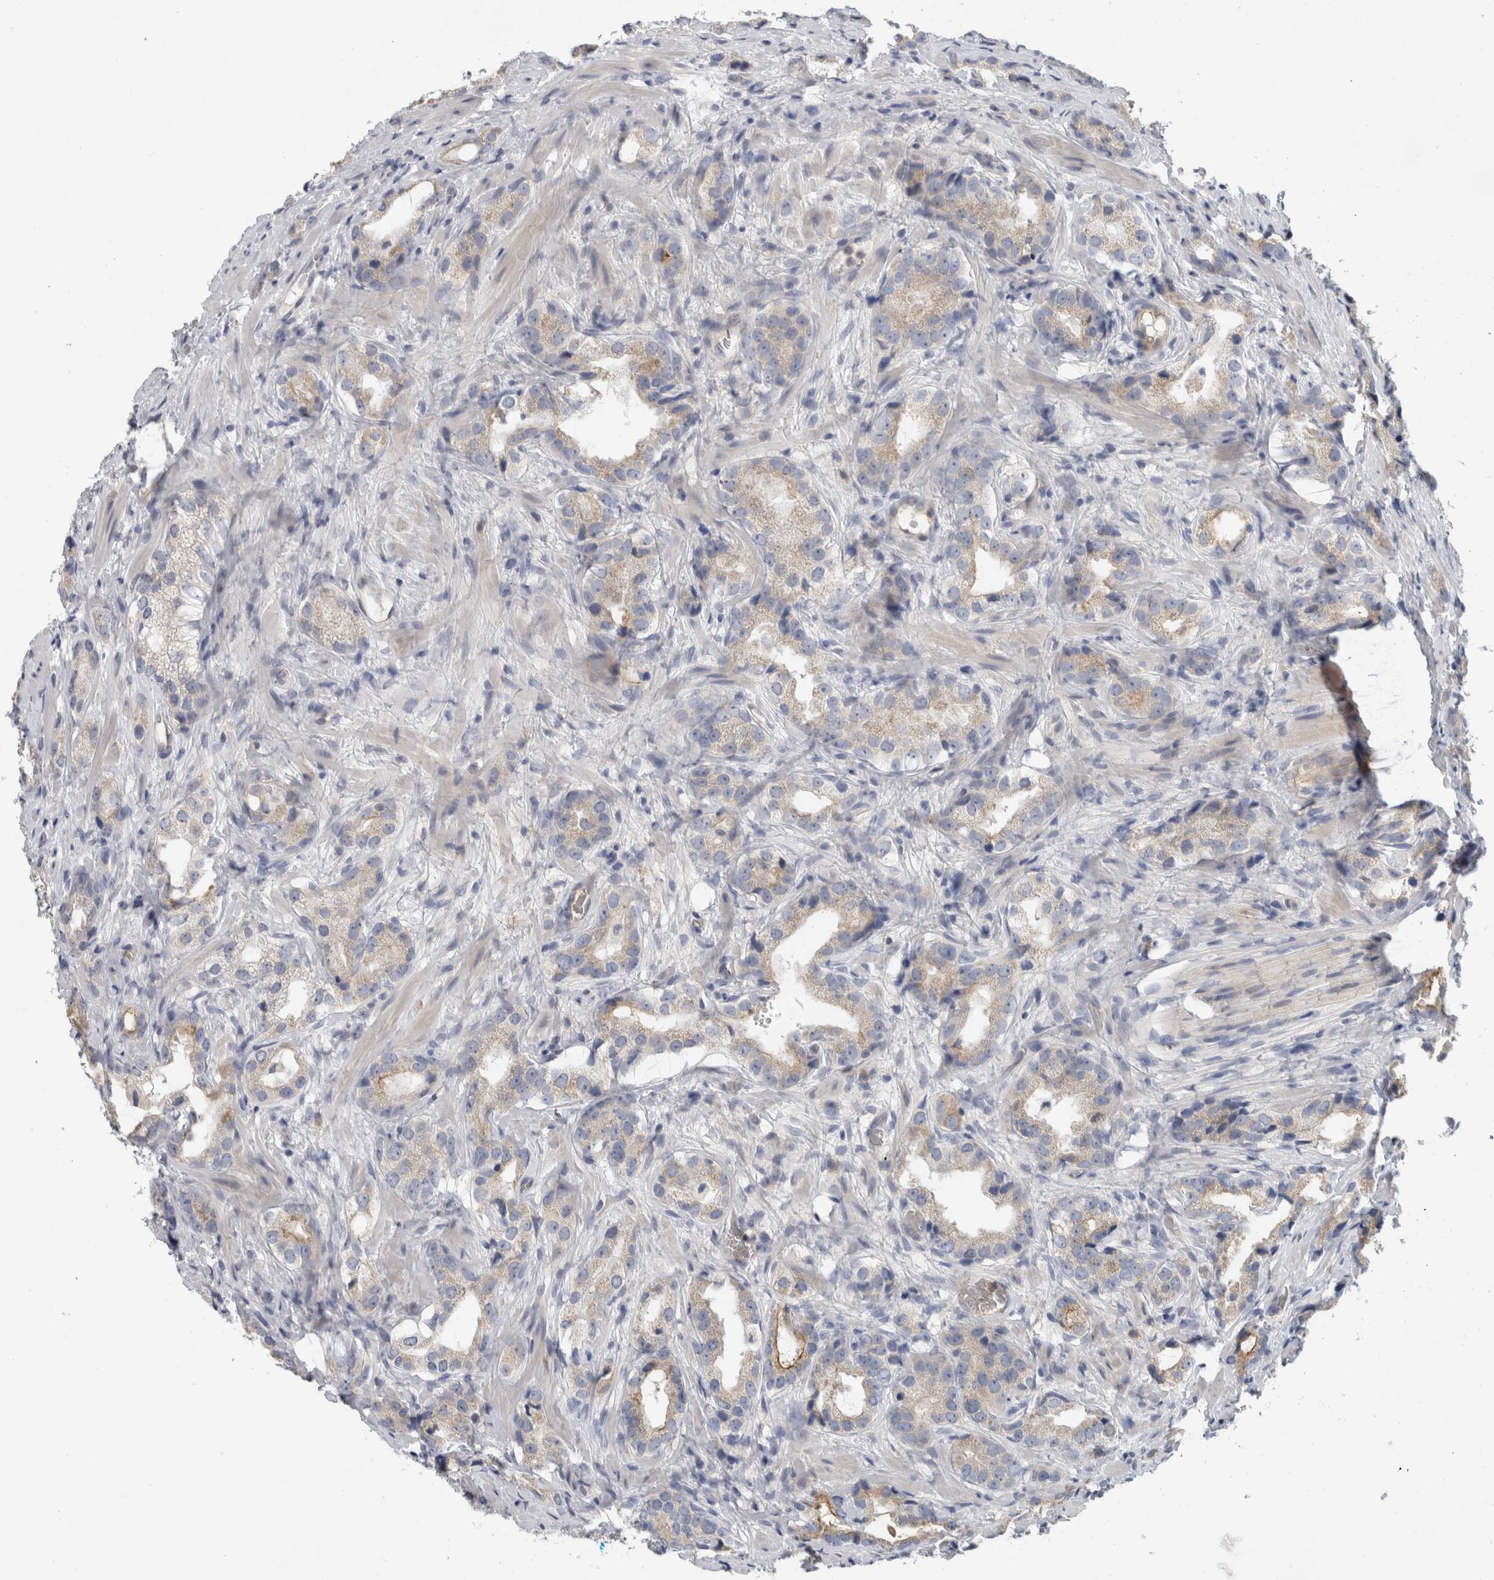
{"staining": {"intensity": "weak", "quantity": "25%-75%", "location": "cytoplasmic/membranous"}, "tissue": "prostate cancer", "cell_type": "Tumor cells", "image_type": "cancer", "snomed": [{"axis": "morphology", "description": "Adenocarcinoma, High grade"}, {"axis": "topography", "description": "Prostate"}], "caption": "IHC photomicrograph of neoplastic tissue: prostate cancer stained using immunohistochemistry exhibits low levels of weak protein expression localized specifically in the cytoplasmic/membranous of tumor cells, appearing as a cytoplasmic/membranous brown color.", "gene": "CD55", "patient": {"sex": "male", "age": 63}}